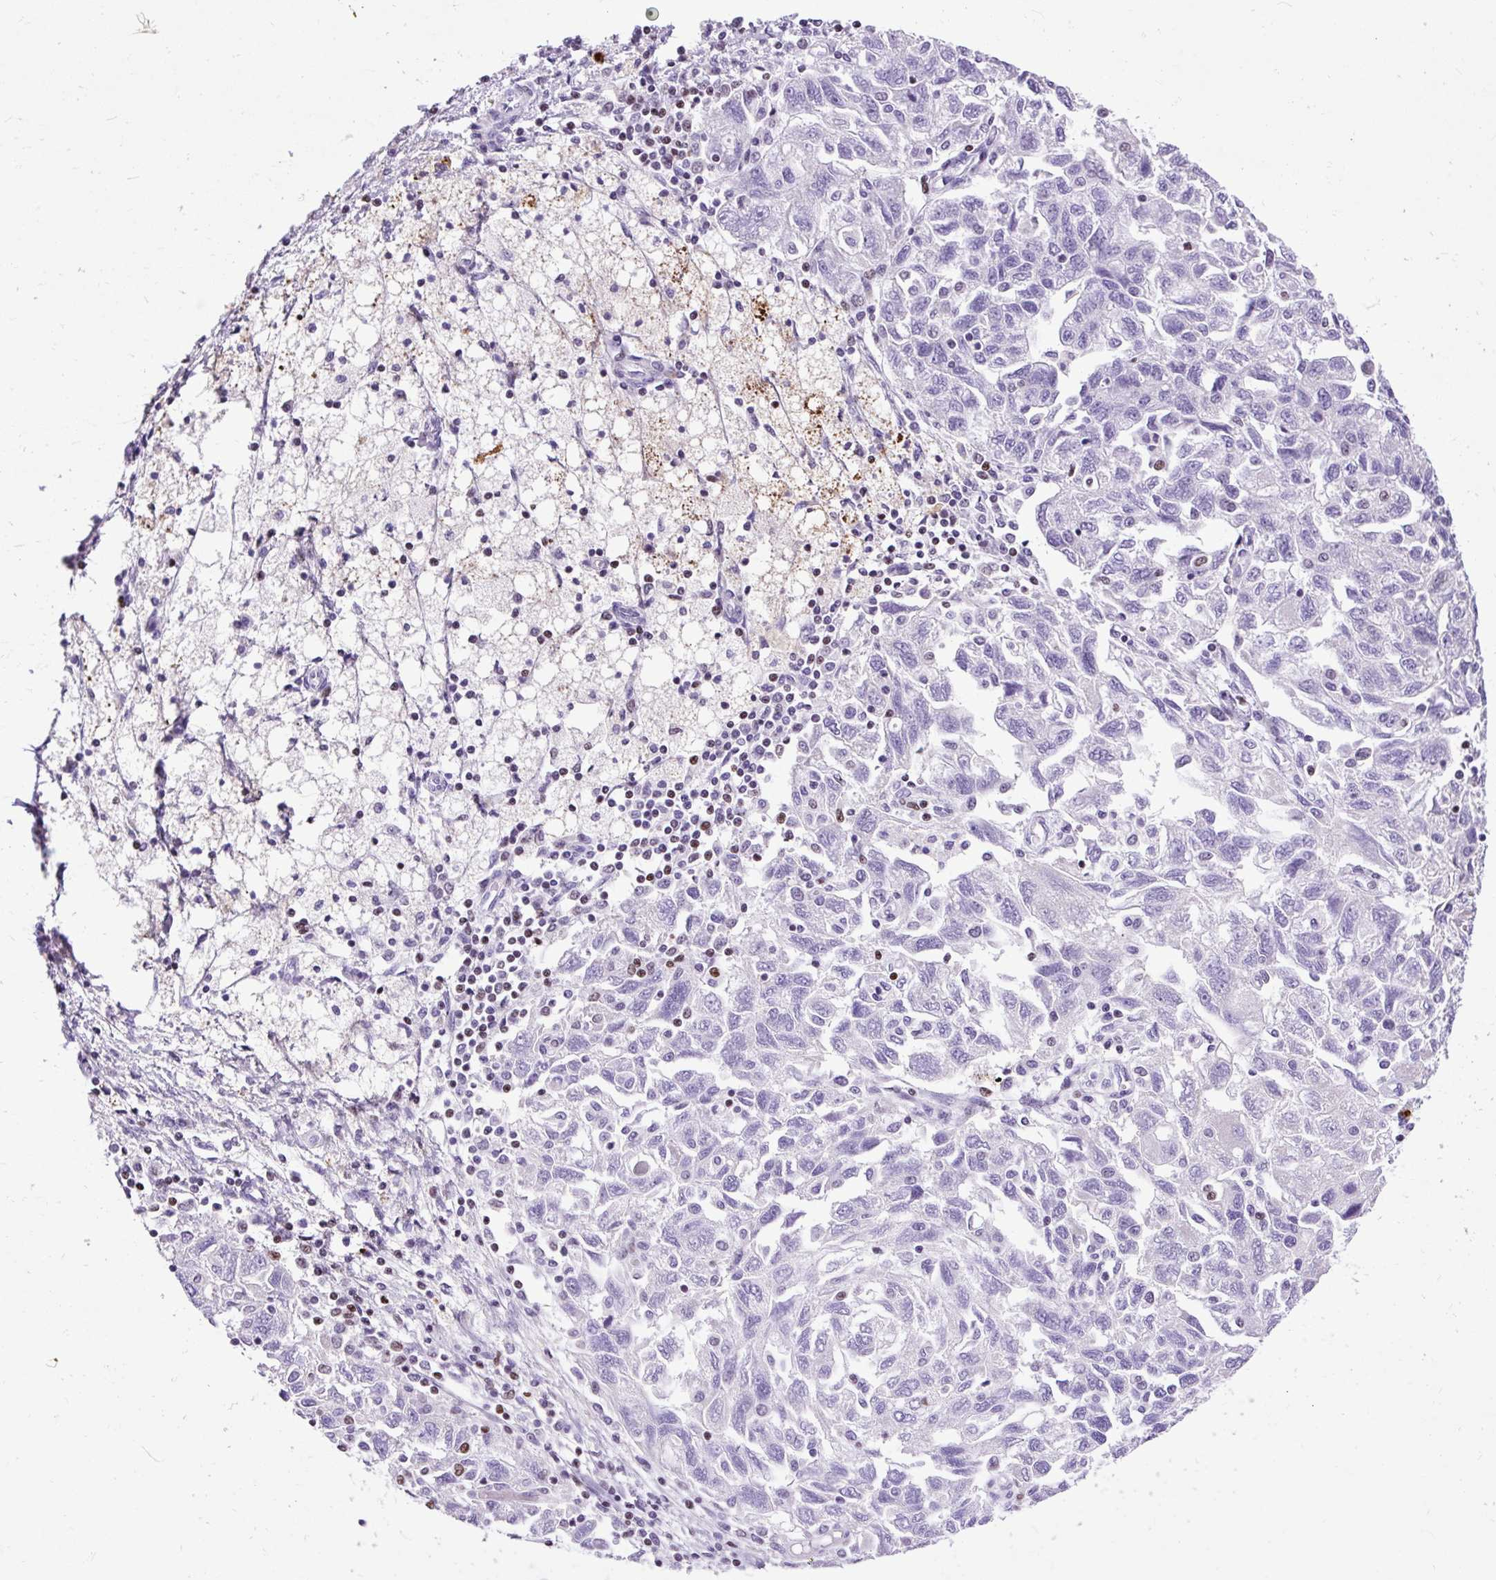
{"staining": {"intensity": "negative", "quantity": "none", "location": "none"}, "tissue": "ovarian cancer", "cell_type": "Tumor cells", "image_type": "cancer", "snomed": [{"axis": "morphology", "description": "Carcinoma, NOS"}, {"axis": "morphology", "description": "Cystadenocarcinoma, serous, NOS"}, {"axis": "topography", "description": "Ovary"}], "caption": "Human ovarian cancer stained for a protein using IHC exhibits no positivity in tumor cells.", "gene": "SPC24", "patient": {"sex": "female", "age": 69}}